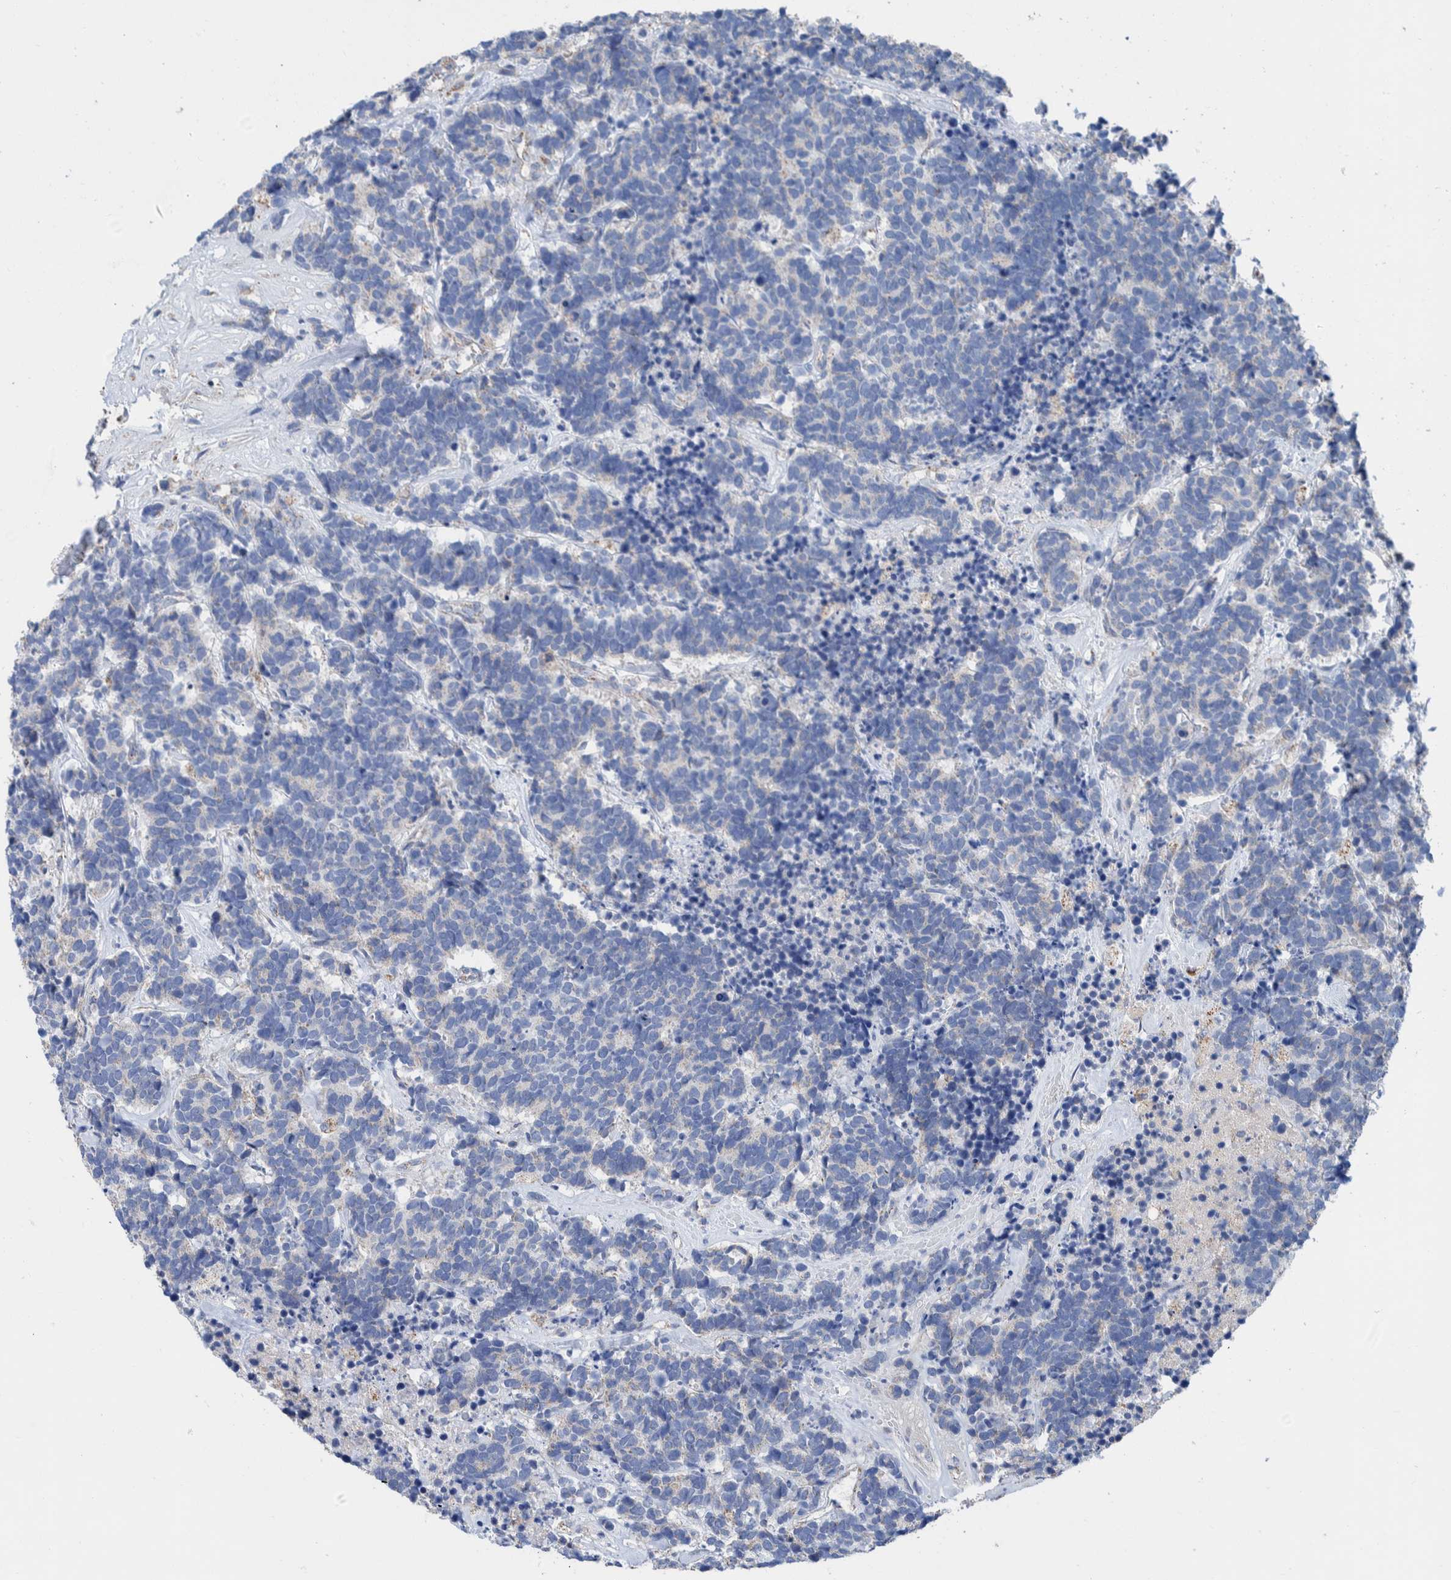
{"staining": {"intensity": "negative", "quantity": "none", "location": "none"}, "tissue": "carcinoid", "cell_type": "Tumor cells", "image_type": "cancer", "snomed": [{"axis": "morphology", "description": "Carcinoma, NOS"}, {"axis": "morphology", "description": "Carcinoid, malignant, NOS"}, {"axis": "topography", "description": "Urinary bladder"}], "caption": "Tumor cells are negative for brown protein staining in malignant carcinoid. (Stains: DAB IHC with hematoxylin counter stain, Microscopy: brightfield microscopy at high magnification).", "gene": "DECR1", "patient": {"sex": "male", "age": 57}}